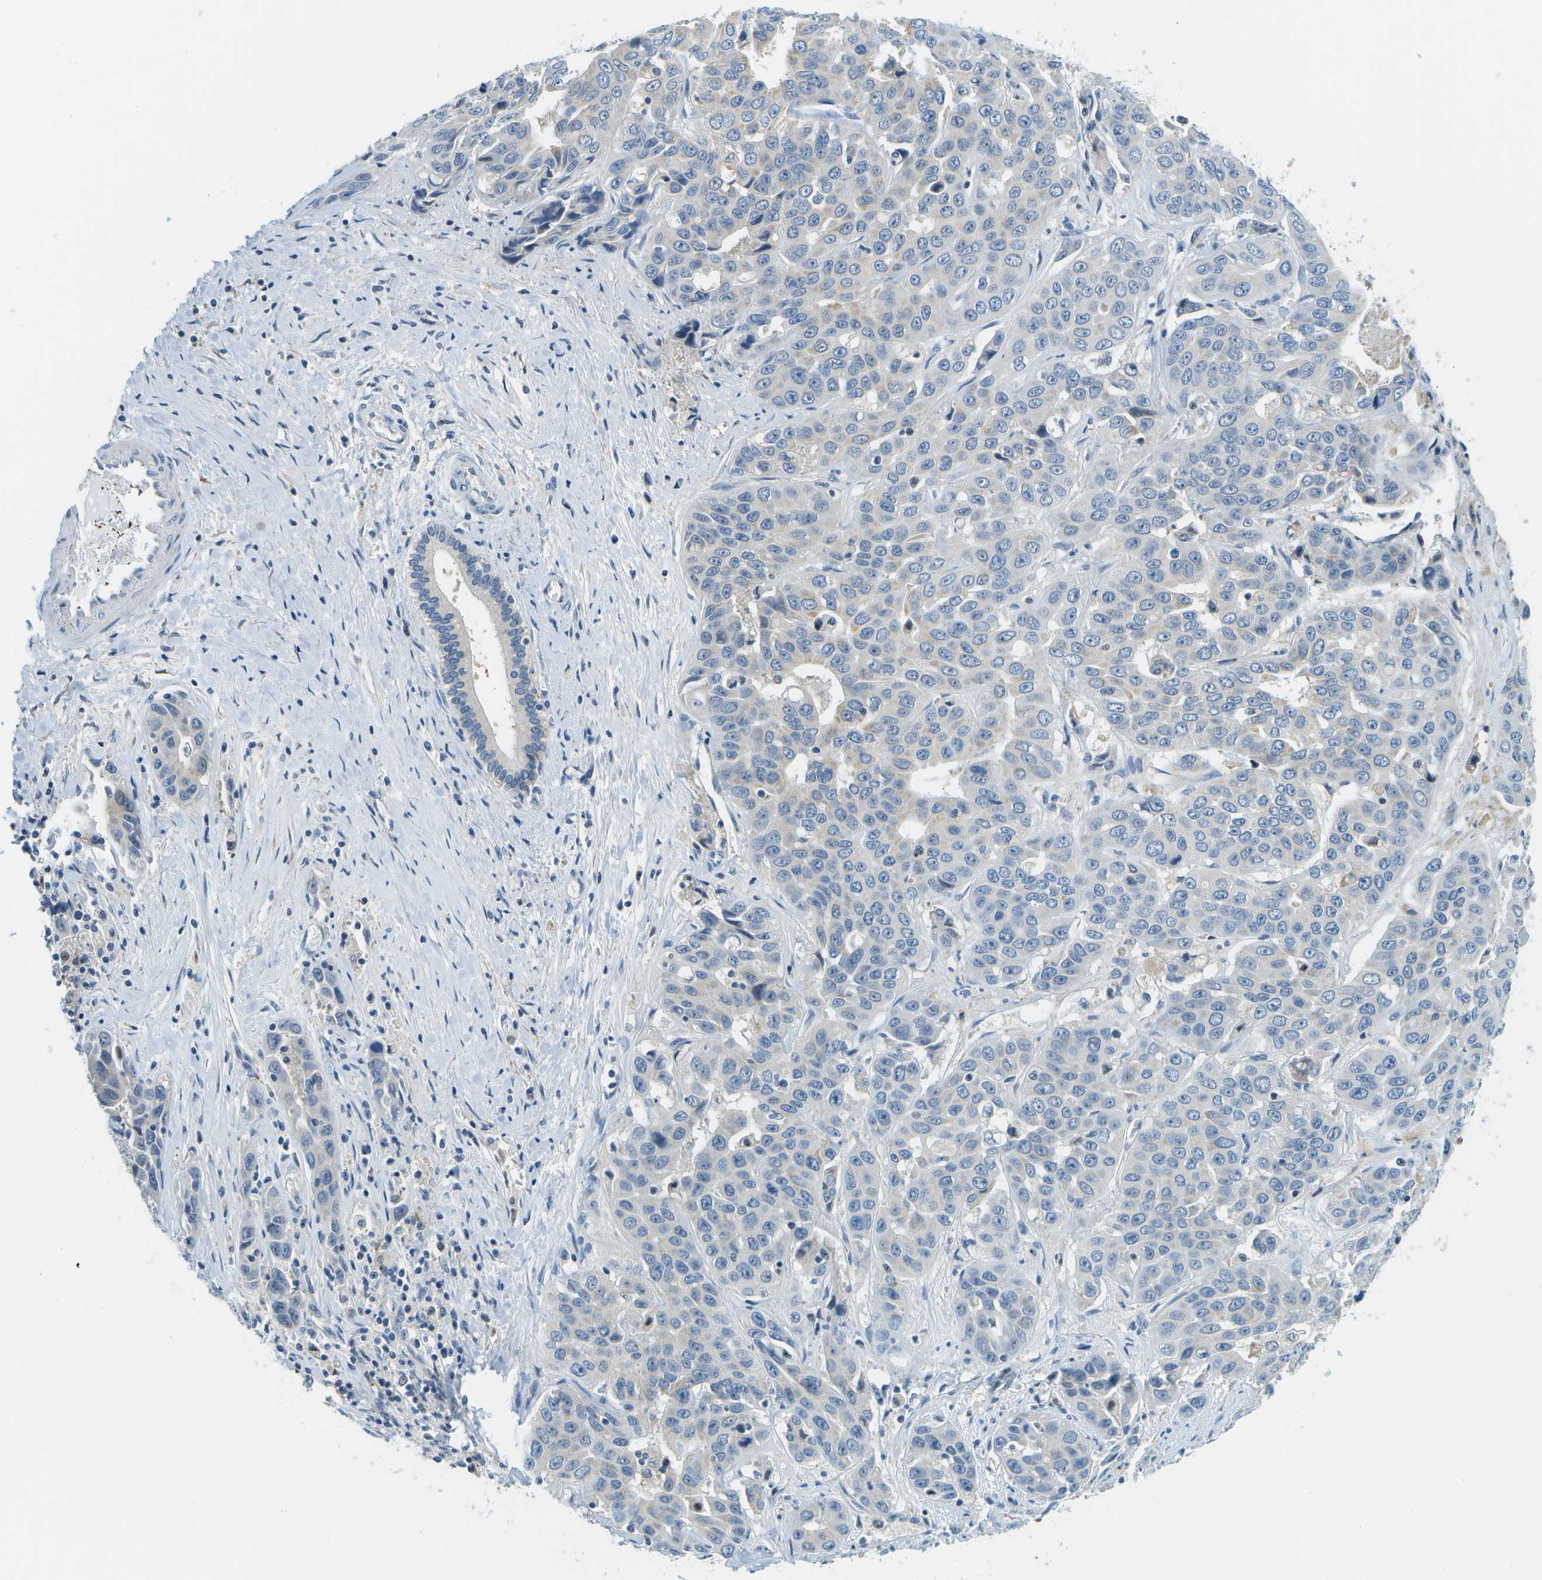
{"staining": {"intensity": "weak", "quantity": "<25%", "location": "cytoplasmic/membranous"}, "tissue": "liver cancer", "cell_type": "Tumor cells", "image_type": "cancer", "snomed": [{"axis": "morphology", "description": "Cholangiocarcinoma"}, {"axis": "topography", "description": "Liver"}], "caption": "Photomicrograph shows no protein positivity in tumor cells of cholangiocarcinoma (liver) tissue.", "gene": "PTGIS", "patient": {"sex": "female", "age": 52}}